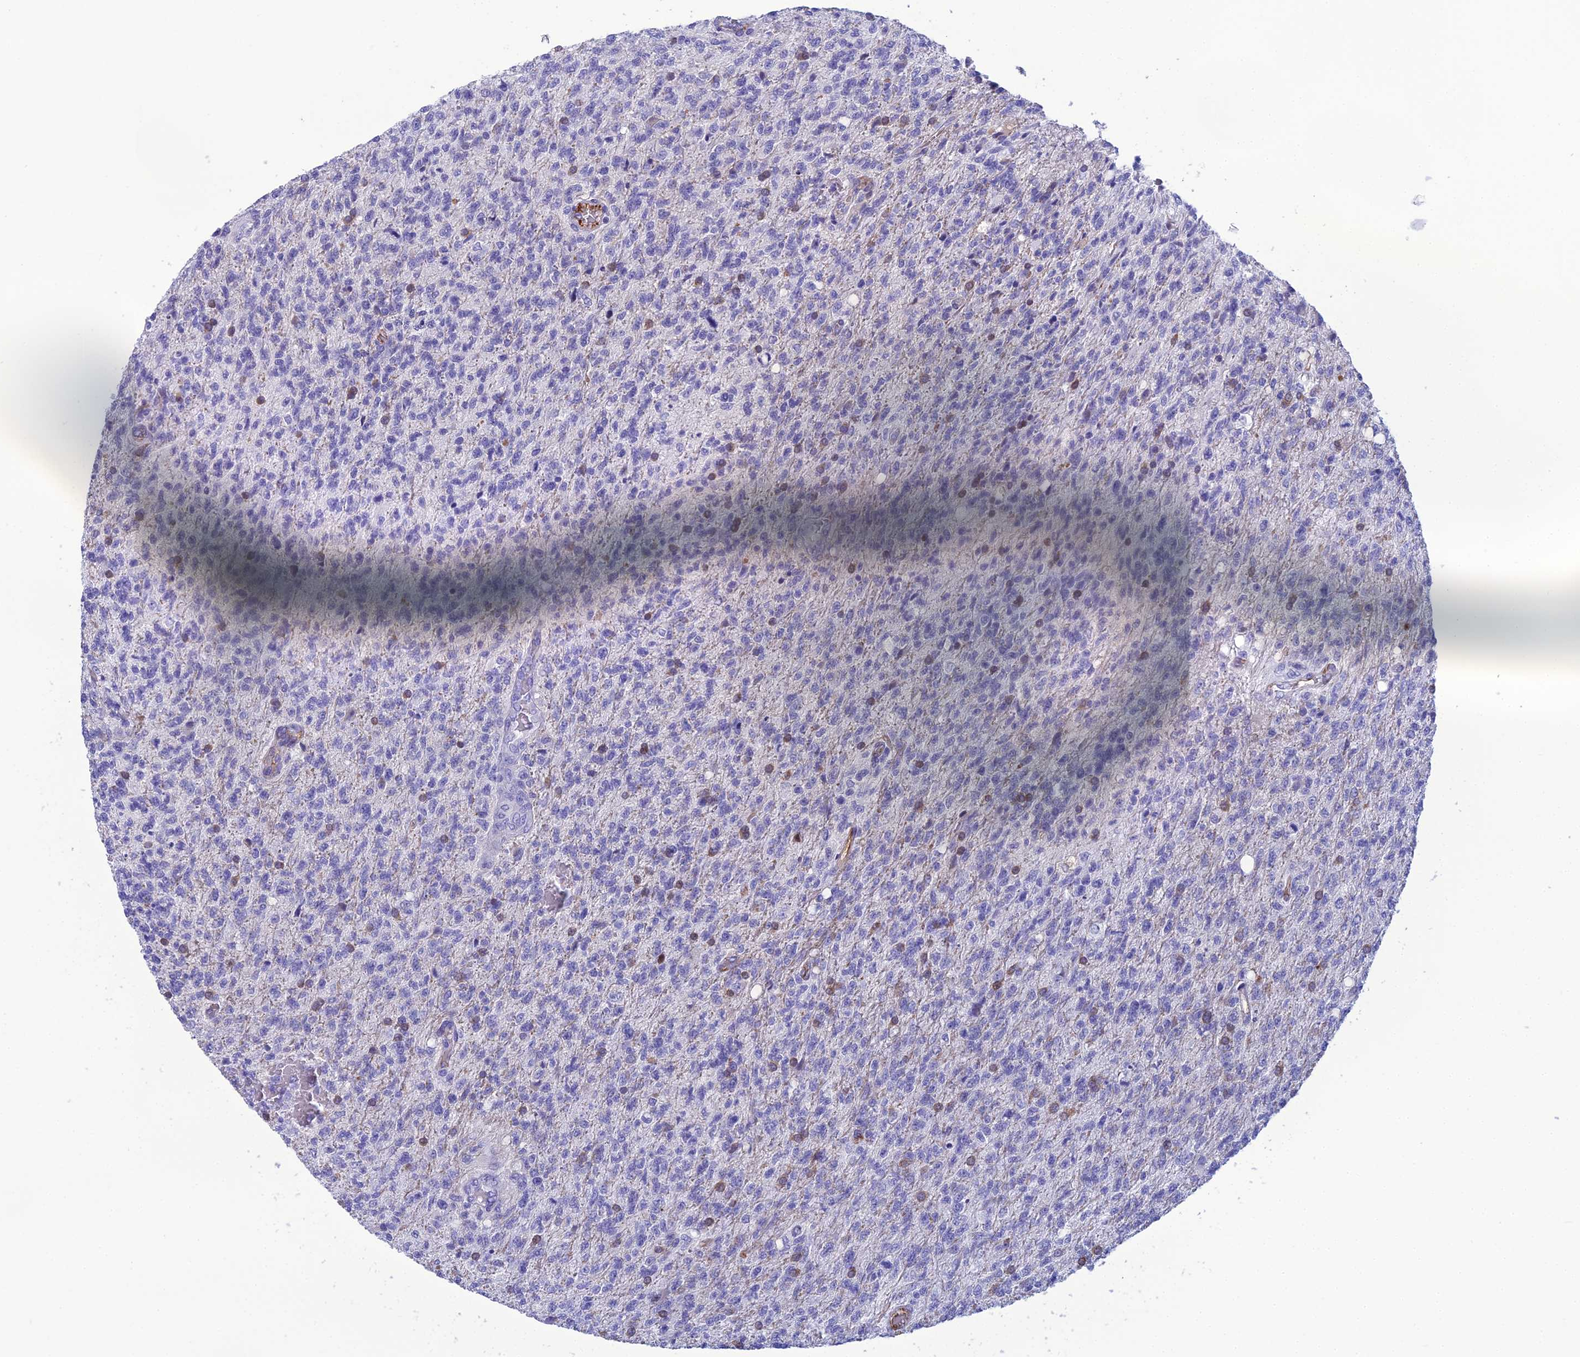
{"staining": {"intensity": "moderate", "quantity": "<25%", "location": "cytoplasmic/membranous"}, "tissue": "glioma", "cell_type": "Tumor cells", "image_type": "cancer", "snomed": [{"axis": "morphology", "description": "Glioma, malignant, High grade"}, {"axis": "topography", "description": "Brain"}], "caption": "The photomicrograph shows a brown stain indicating the presence of a protein in the cytoplasmic/membranous of tumor cells in high-grade glioma (malignant).", "gene": "CRB2", "patient": {"sex": "male", "age": 56}}